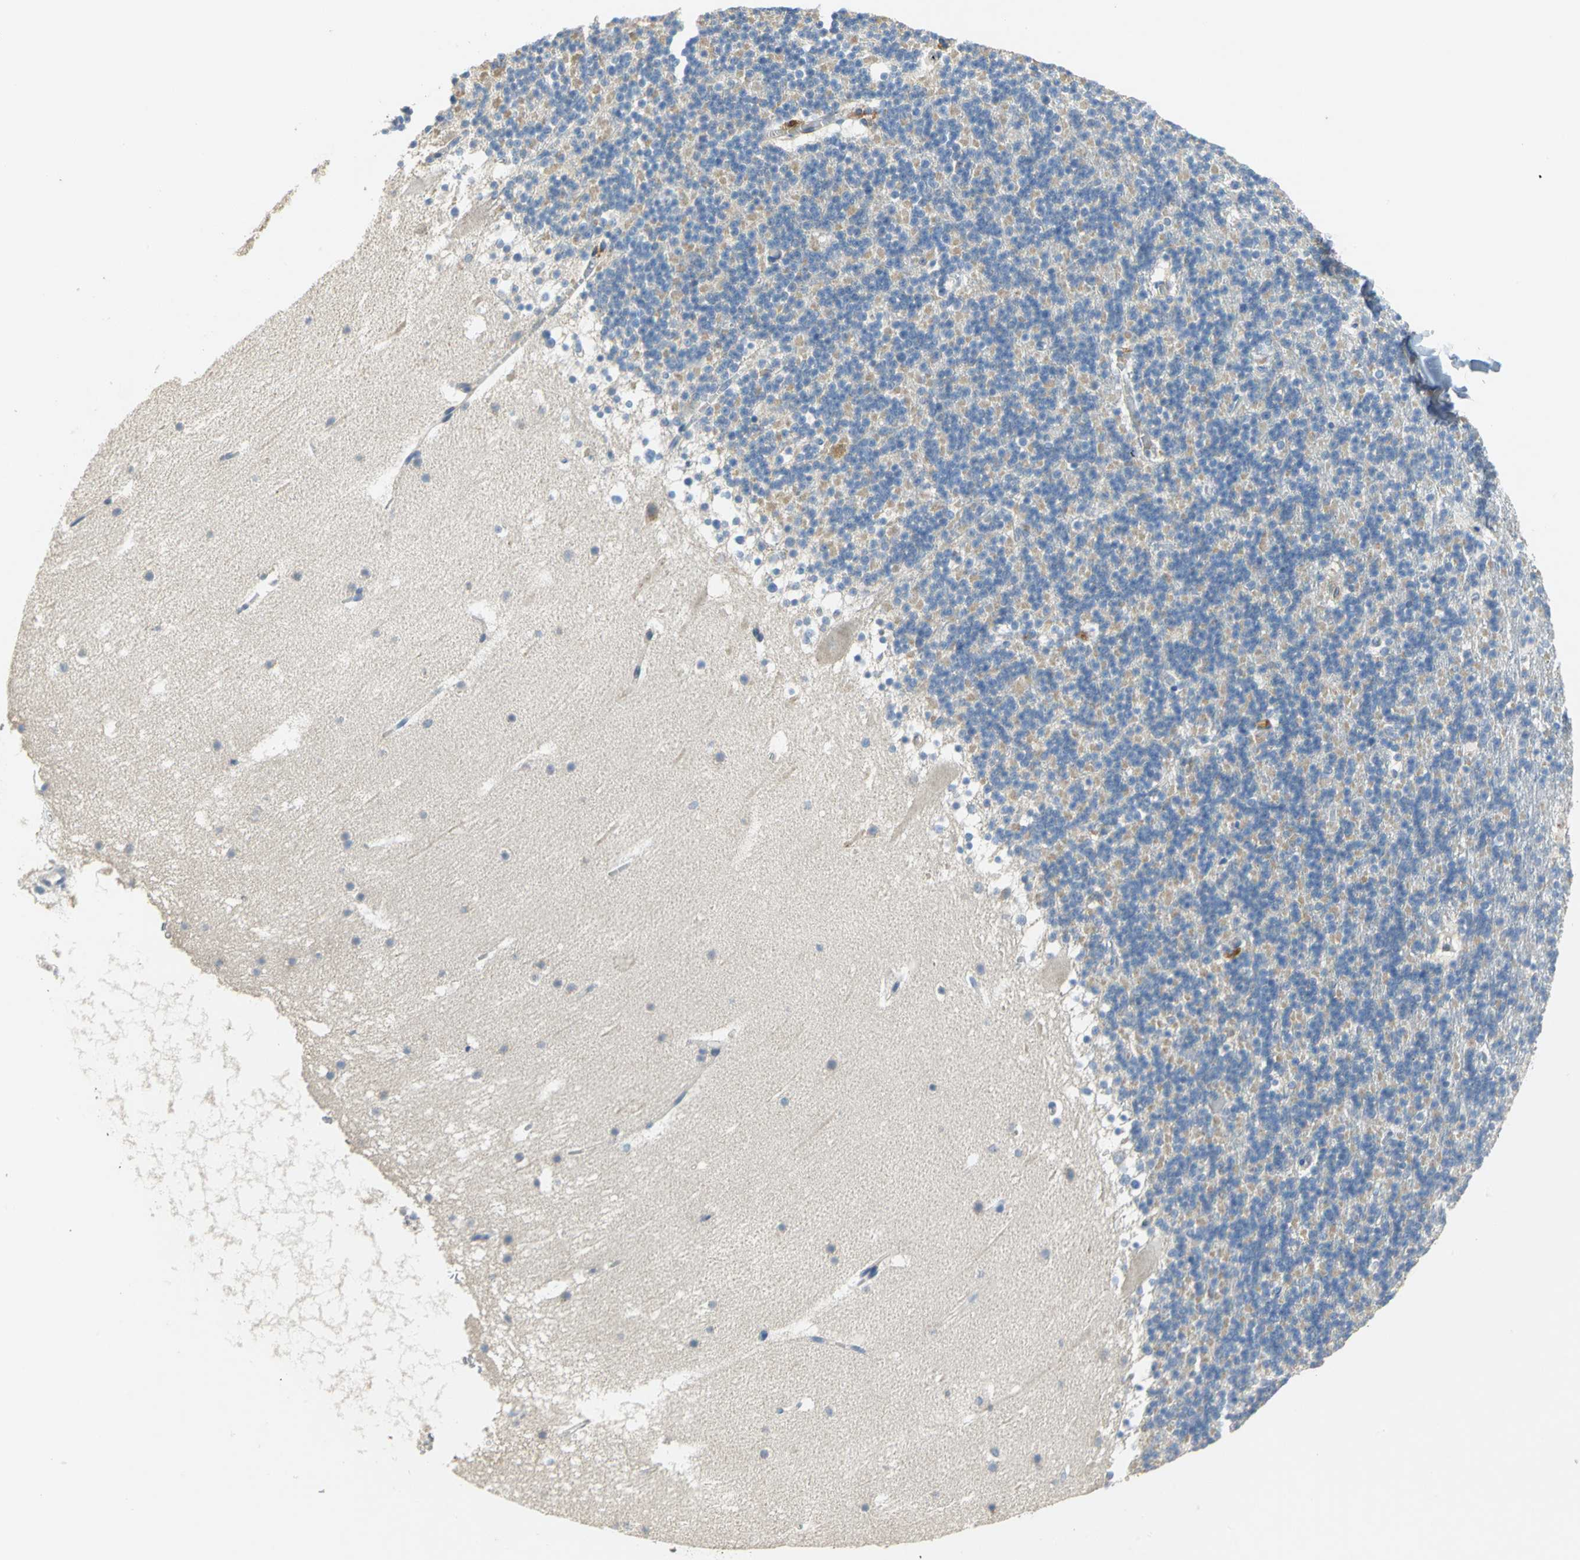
{"staining": {"intensity": "weak", "quantity": "25%-75%", "location": "cytoplasmic/membranous"}, "tissue": "cerebellum", "cell_type": "Cells in granular layer", "image_type": "normal", "snomed": [{"axis": "morphology", "description": "Normal tissue, NOS"}, {"axis": "topography", "description": "Cerebellum"}], "caption": "Brown immunohistochemical staining in benign cerebellum shows weak cytoplasmic/membranous staining in approximately 25%-75% of cells in granular layer.", "gene": "IL17RB", "patient": {"sex": "male", "age": 45}}